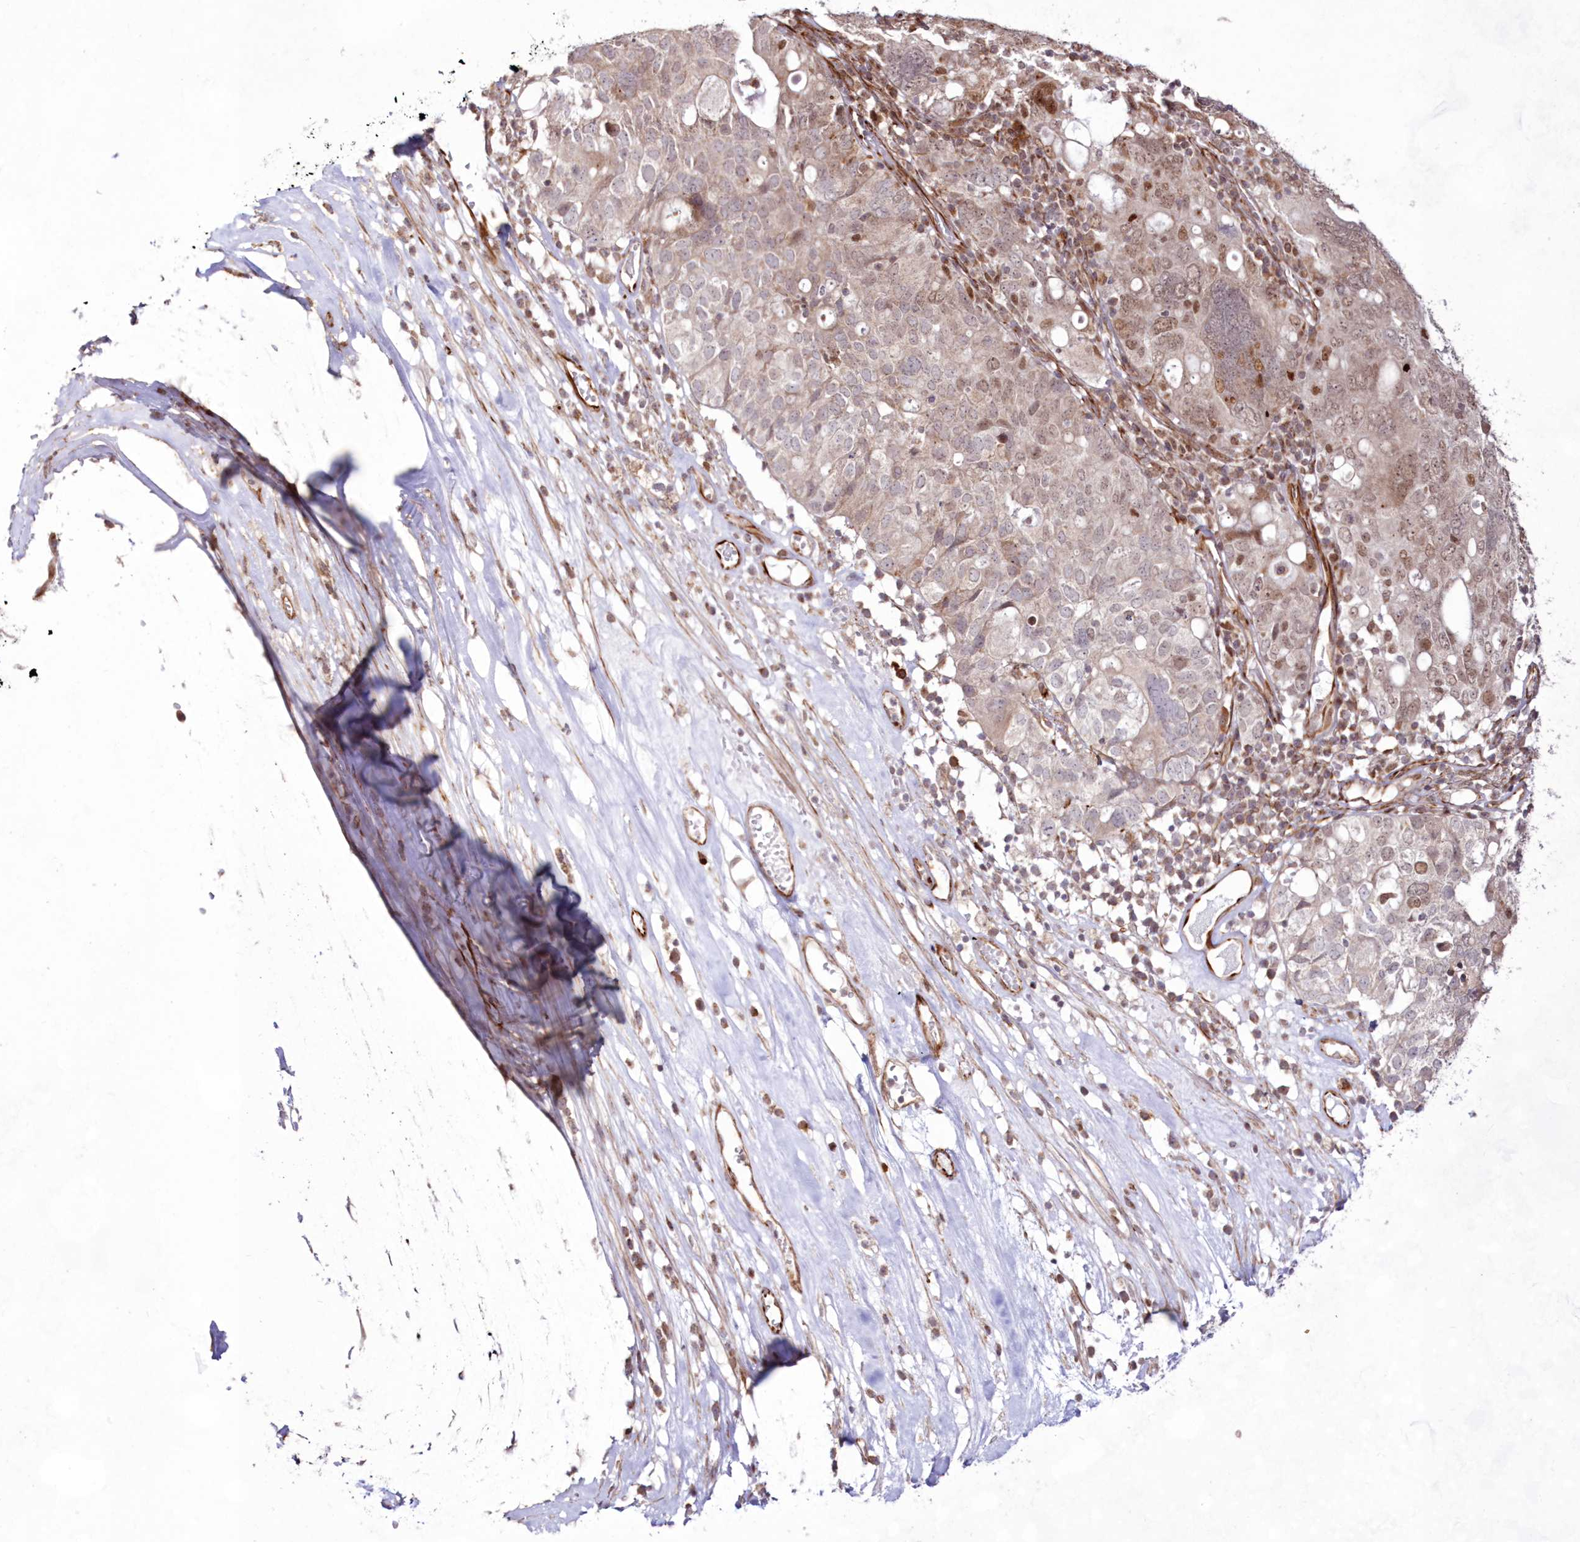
{"staining": {"intensity": "weak", "quantity": "25%-75%", "location": "nuclear"}, "tissue": "ovarian cancer", "cell_type": "Tumor cells", "image_type": "cancer", "snomed": [{"axis": "morphology", "description": "Carcinoma, endometroid"}, {"axis": "topography", "description": "Ovary"}], "caption": "Immunohistochemical staining of endometroid carcinoma (ovarian) displays weak nuclear protein positivity in about 25%-75% of tumor cells. Immunohistochemistry (ihc) stains the protein of interest in brown and the nuclei are stained blue.", "gene": "SNIP1", "patient": {"sex": "female", "age": 62}}